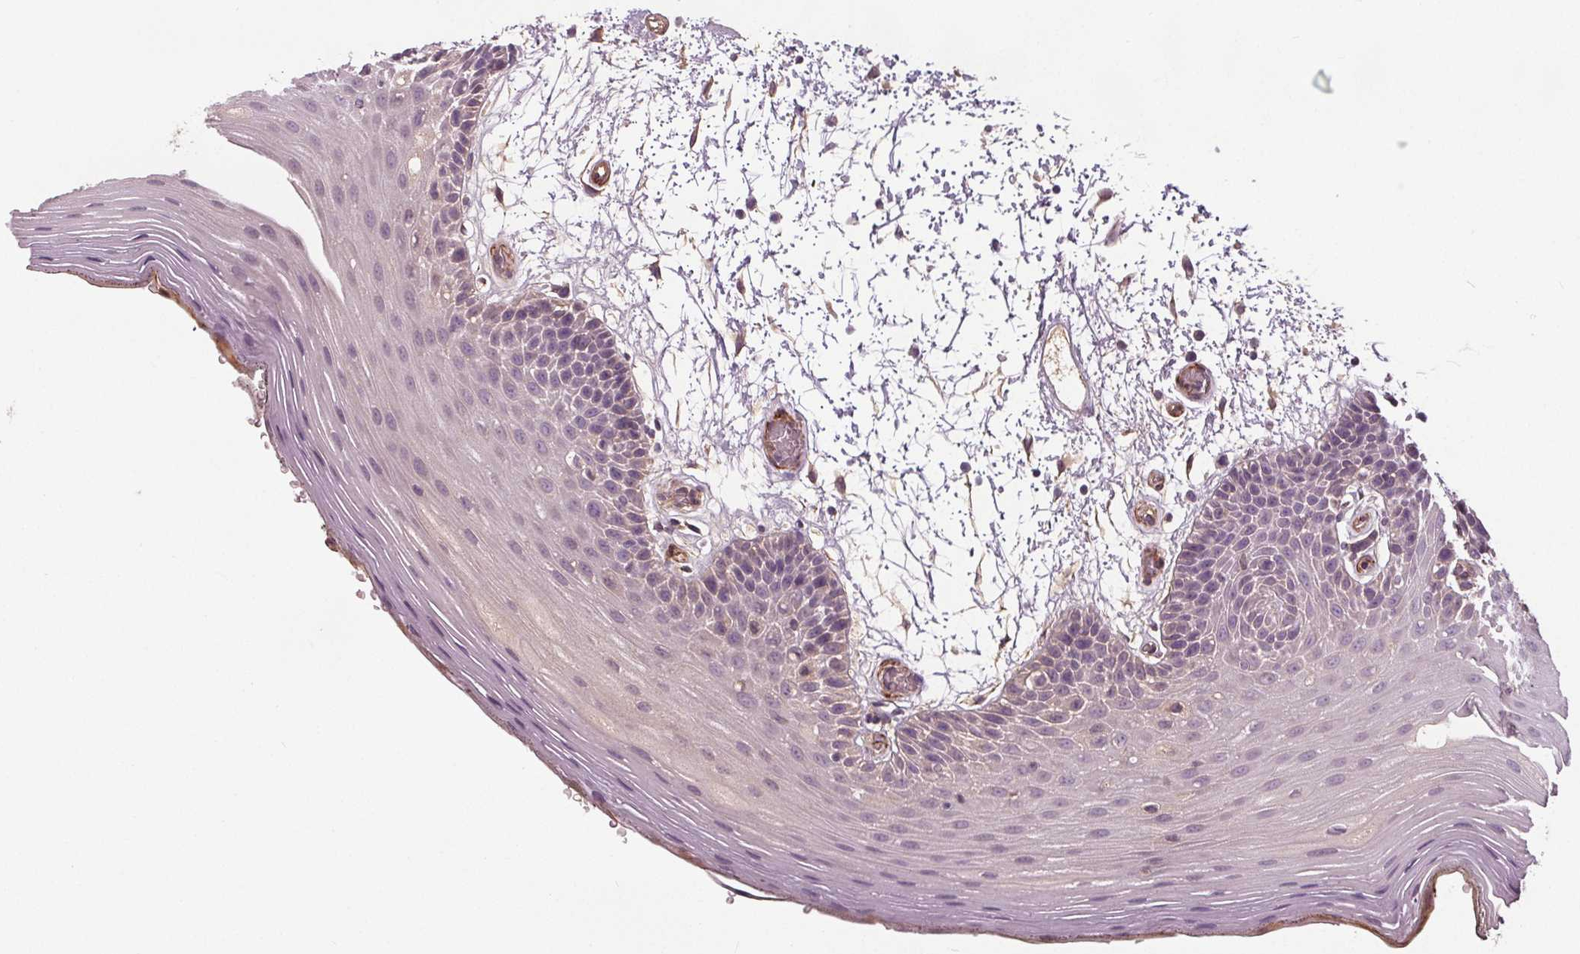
{"staining": {"intensity": "moderate", "quantity": "<25%", "location": "cytoplasmic/membranous"}, "tissue": "oral mucosa", "cell_type": "Squamous epithelial cells", "image_type": "normal", "snomed": [{"axis": "morphology", "description": "Normal tissue, NOS"}, {"axis": "morphology", "description": "Squamous cell carcinoma, NOS"}, {"axis": "topography", "description": "Oral tissue"}, {"axis": "topography", "description": "Head-Neck"}], "caption": "Squamous epithelial cells reveal moderate cytoplasmic/membranous expression in approximately <25% of cells in normal oral mucosa. The protein of interest is shown in brown color, while the nuclei are stained blue.", "gene": "PDGFD", "patient": {"sex": "male", "age": 52}}